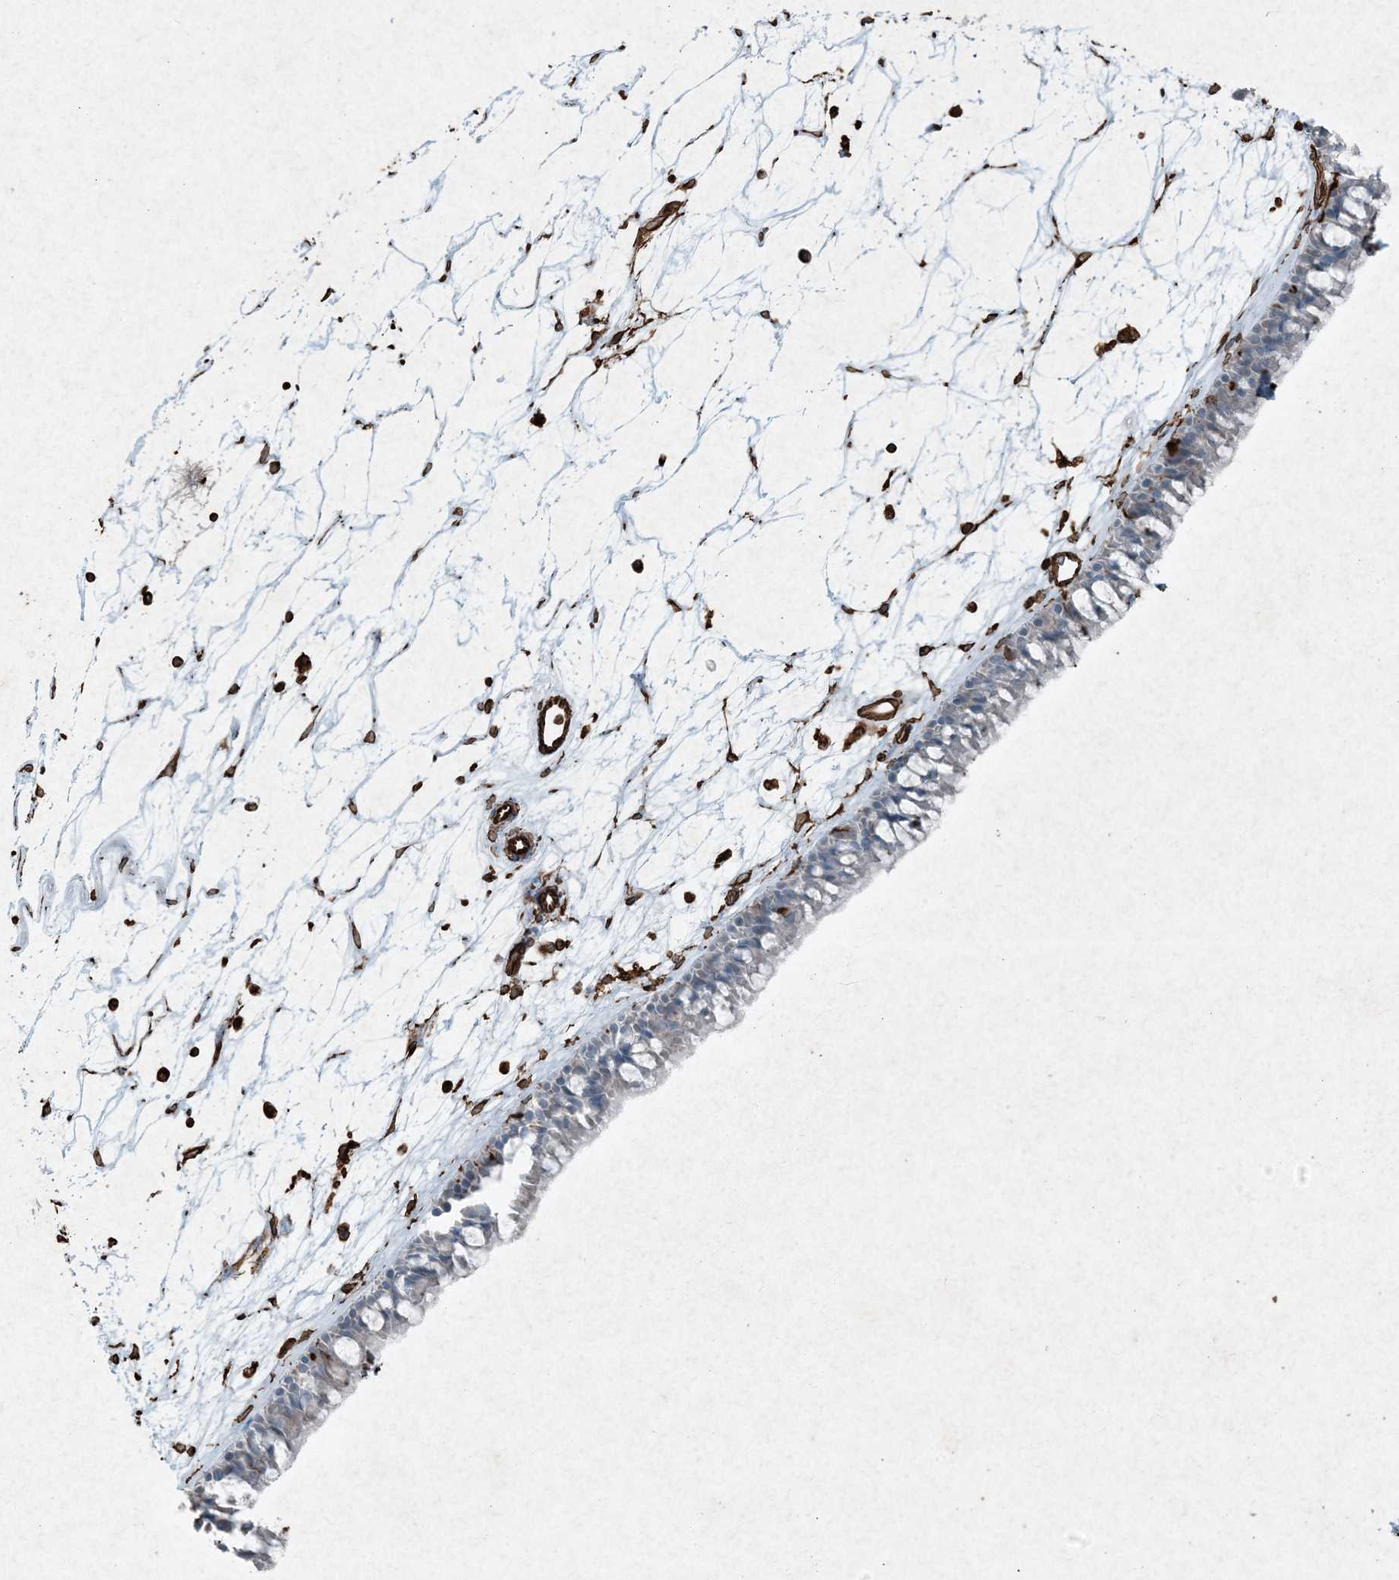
{"staining": {"intensity": "negative", "quantity": "none", "location": "none"}, "tissue": "nasopharynx", "cell_type": "Respiratory epithelial cells", "image_type": "normal", "snomed": [{"axis": "morphology", "description": "Normal tissue, NOS"}, {"axis": "topography", "description": "Nasopharynx"}], "caption": "This histopathology image is of unremarkable nasopharynx stained with immunohistochemistry (IHC) to label a protein in brown with the nuclei are counter-stained blue. There is no expression in respiratory epithelial cells. Brightfield microscopy of immunohistochemistry stained with DAB (brown) and hematoxylin (blue), captured at high magnification.", "gene": "RYK", "patient": {"sex": "male", "age": 64}}